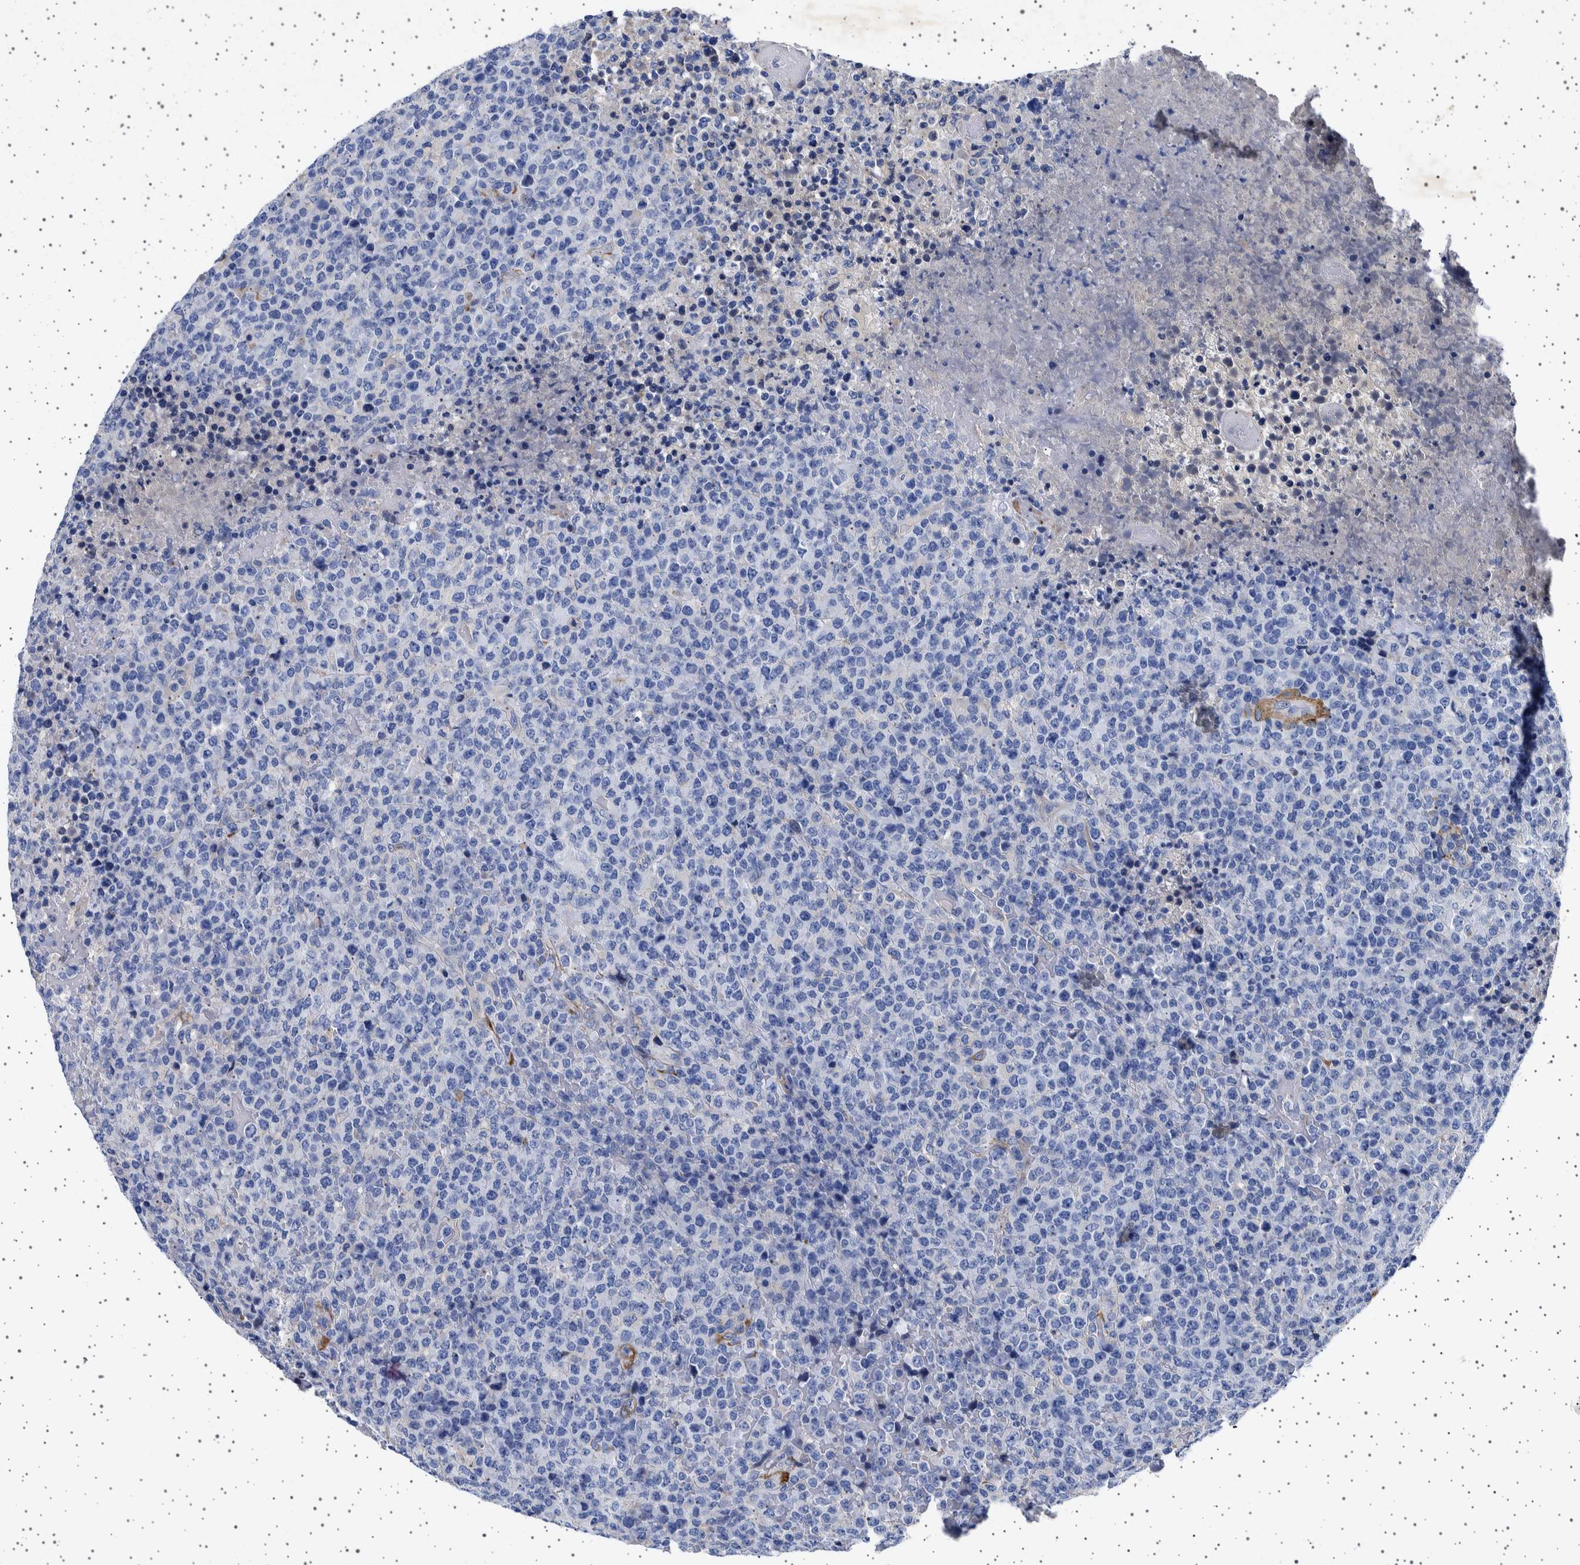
{"staining": {"intensity": "negative", "quantity": "none", "location": "none"}, "tissue": "lymphoma", "cell_type": "Tumor cells", "image_type": "cancer", "snomed": [{"axis": "morphology", "description": "Malignant lymphoma, non-Hodgkin's type, High grade"}, {"axis": "topography", "description": "Lymph node"}], "caption": "The IHC histopathology image has no significant staining in tumor cells of lymphoma tissue. (Brightfield microscopy of DAB (3,3'-diaminobenzidine) immunohistochemistry (IHC) at high magnification).", "gene": "SEPTIN4", "patient": {"sex": "male", "age": 13}}